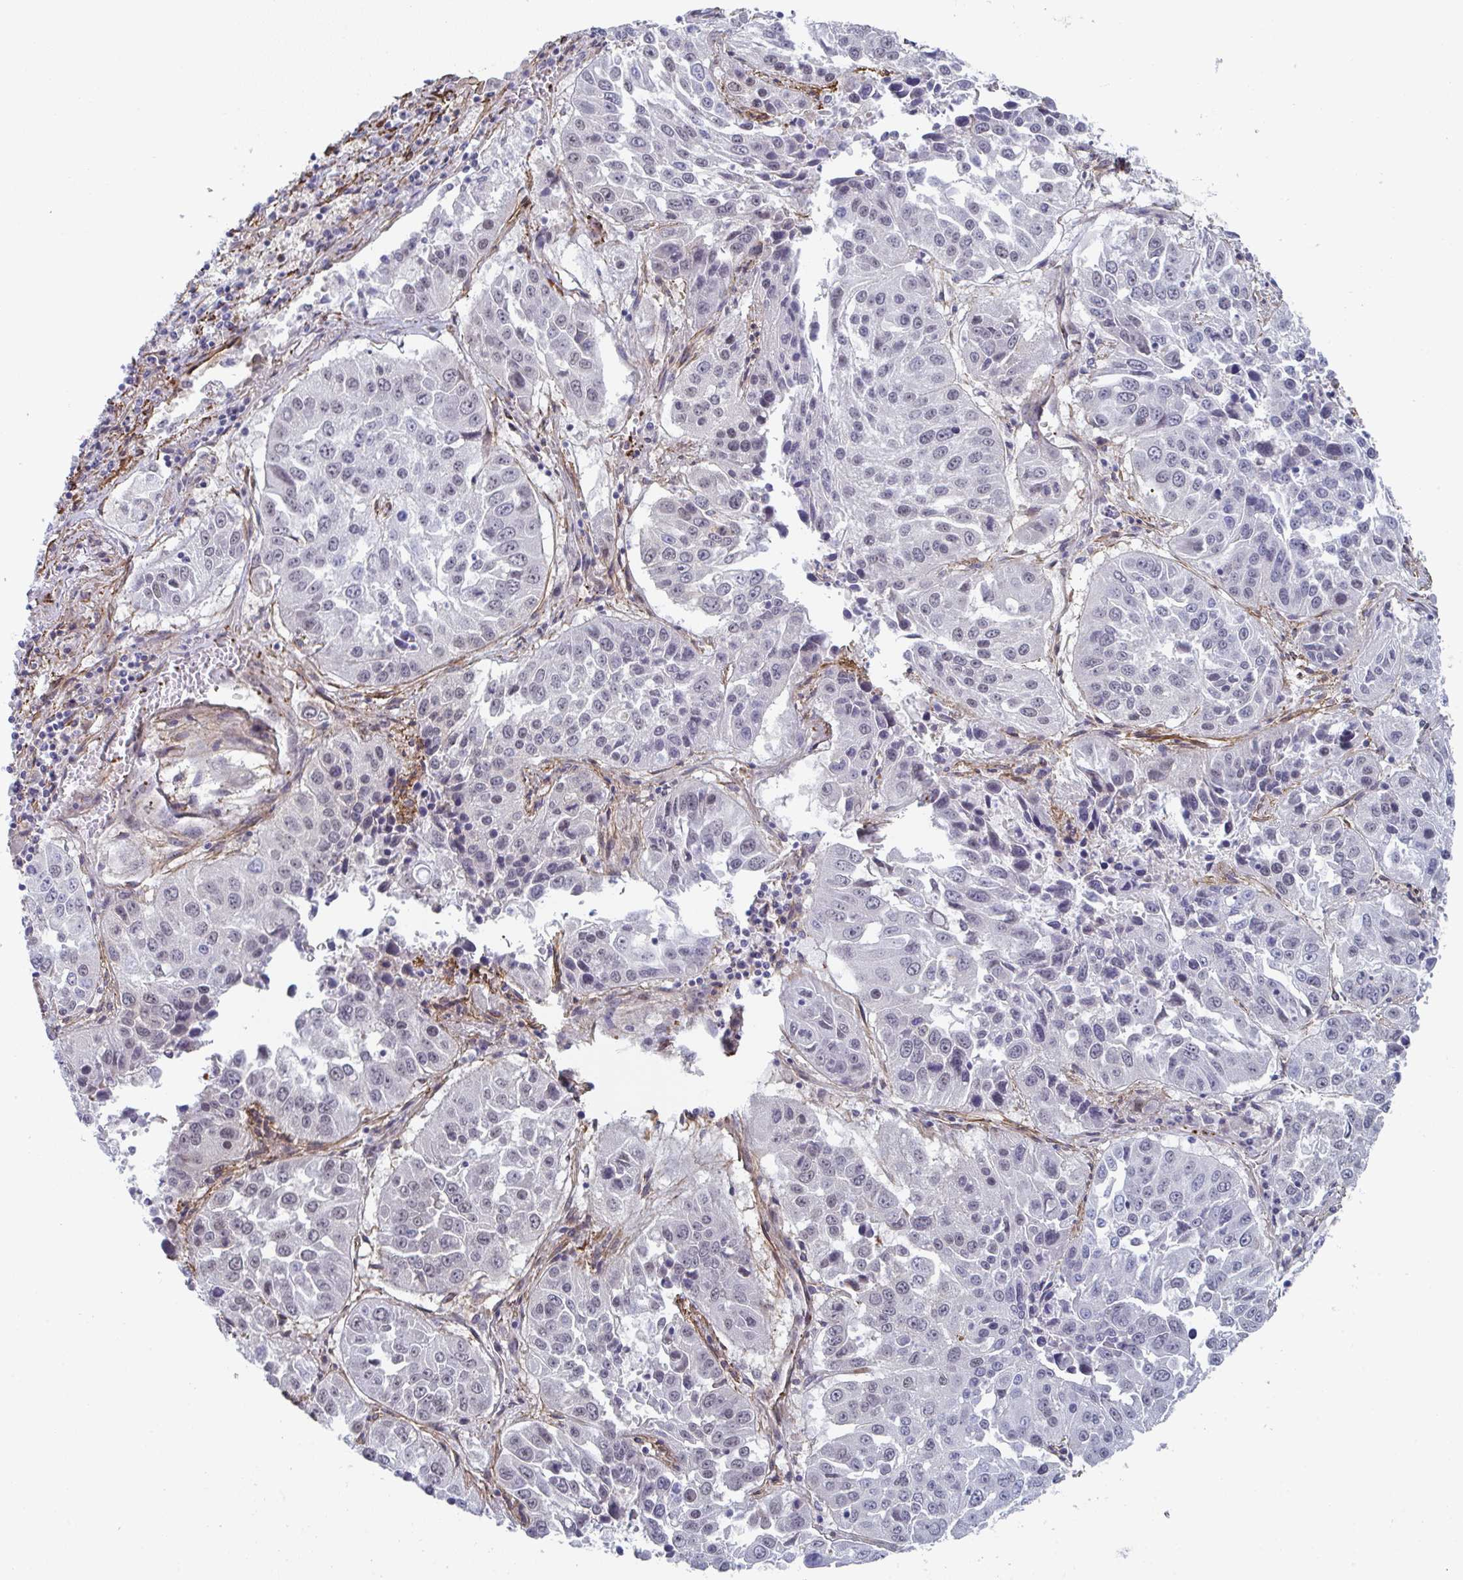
{"staining": {"intensity": "negative", "quantity": "none", "location": "none"}, "tissue": "lung cancer", "cell_type": "Tumor cells", "image_type": "cancer", "snomed": [{"axis": "morphology", "description": "Squamous cell carcinoma, NOS"}, {"axis": "topography", "description": "Lung"}], "caption": "There is no significant expression in tumor cells of lung cancer (squamous cell carcinoma).", "gene": "NEURL4", "patient": {"sex": "female", "age": 61}}